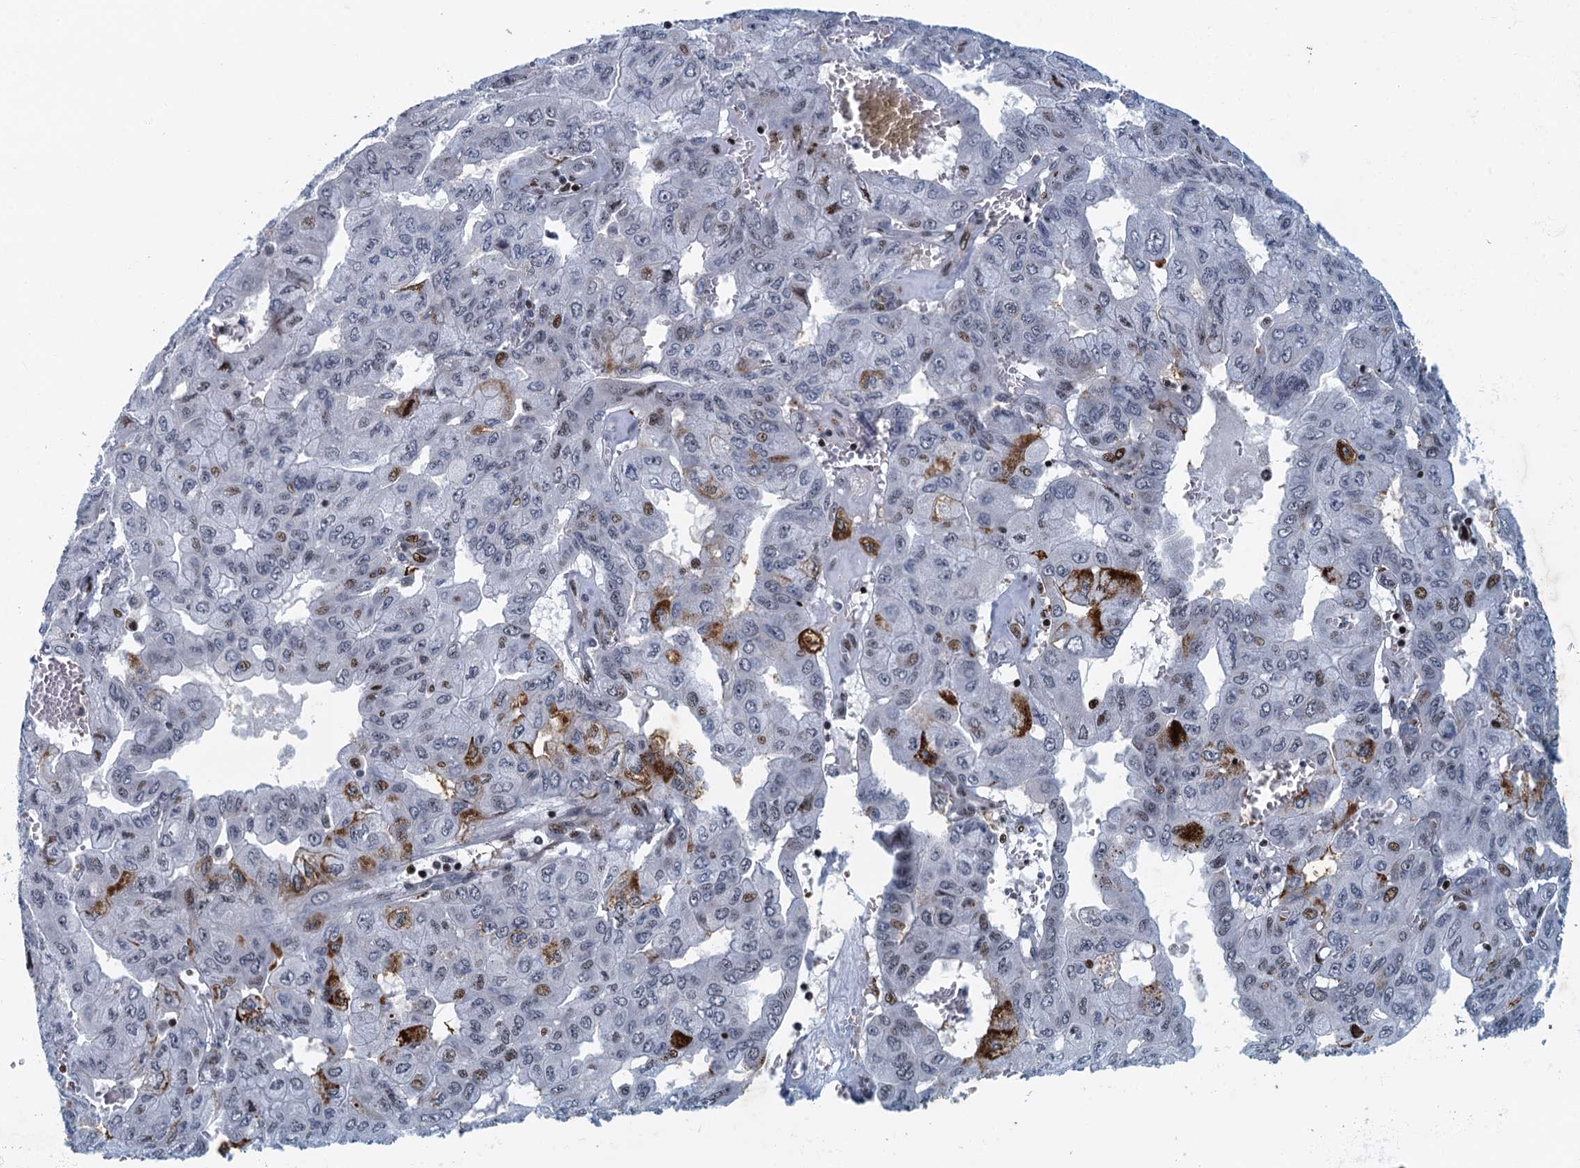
{"staining": {"intensity": "moderate", "quantity": "<25%", "location": "cytoplasmic/membranous,nuclear"}, "tissue": "pancreatic cancer", "cell_type": "Tumor cells", "image_type": "cancer", "snomed": [{"axis": "morphology", "description": "Adenocarcinoma, NOS"}, {"axis": "topography", "description": "Pancreas"}], "caption": "Adenocarcinoma (pancreatic) stained with immunohistochemistry (IHC) reveals moderate cytoplasmic/membranous and nuclear staining in about <25% of tumor cells.", "gene": "ANKRD13D", "patient": {"sex": "male", "age": 51}}